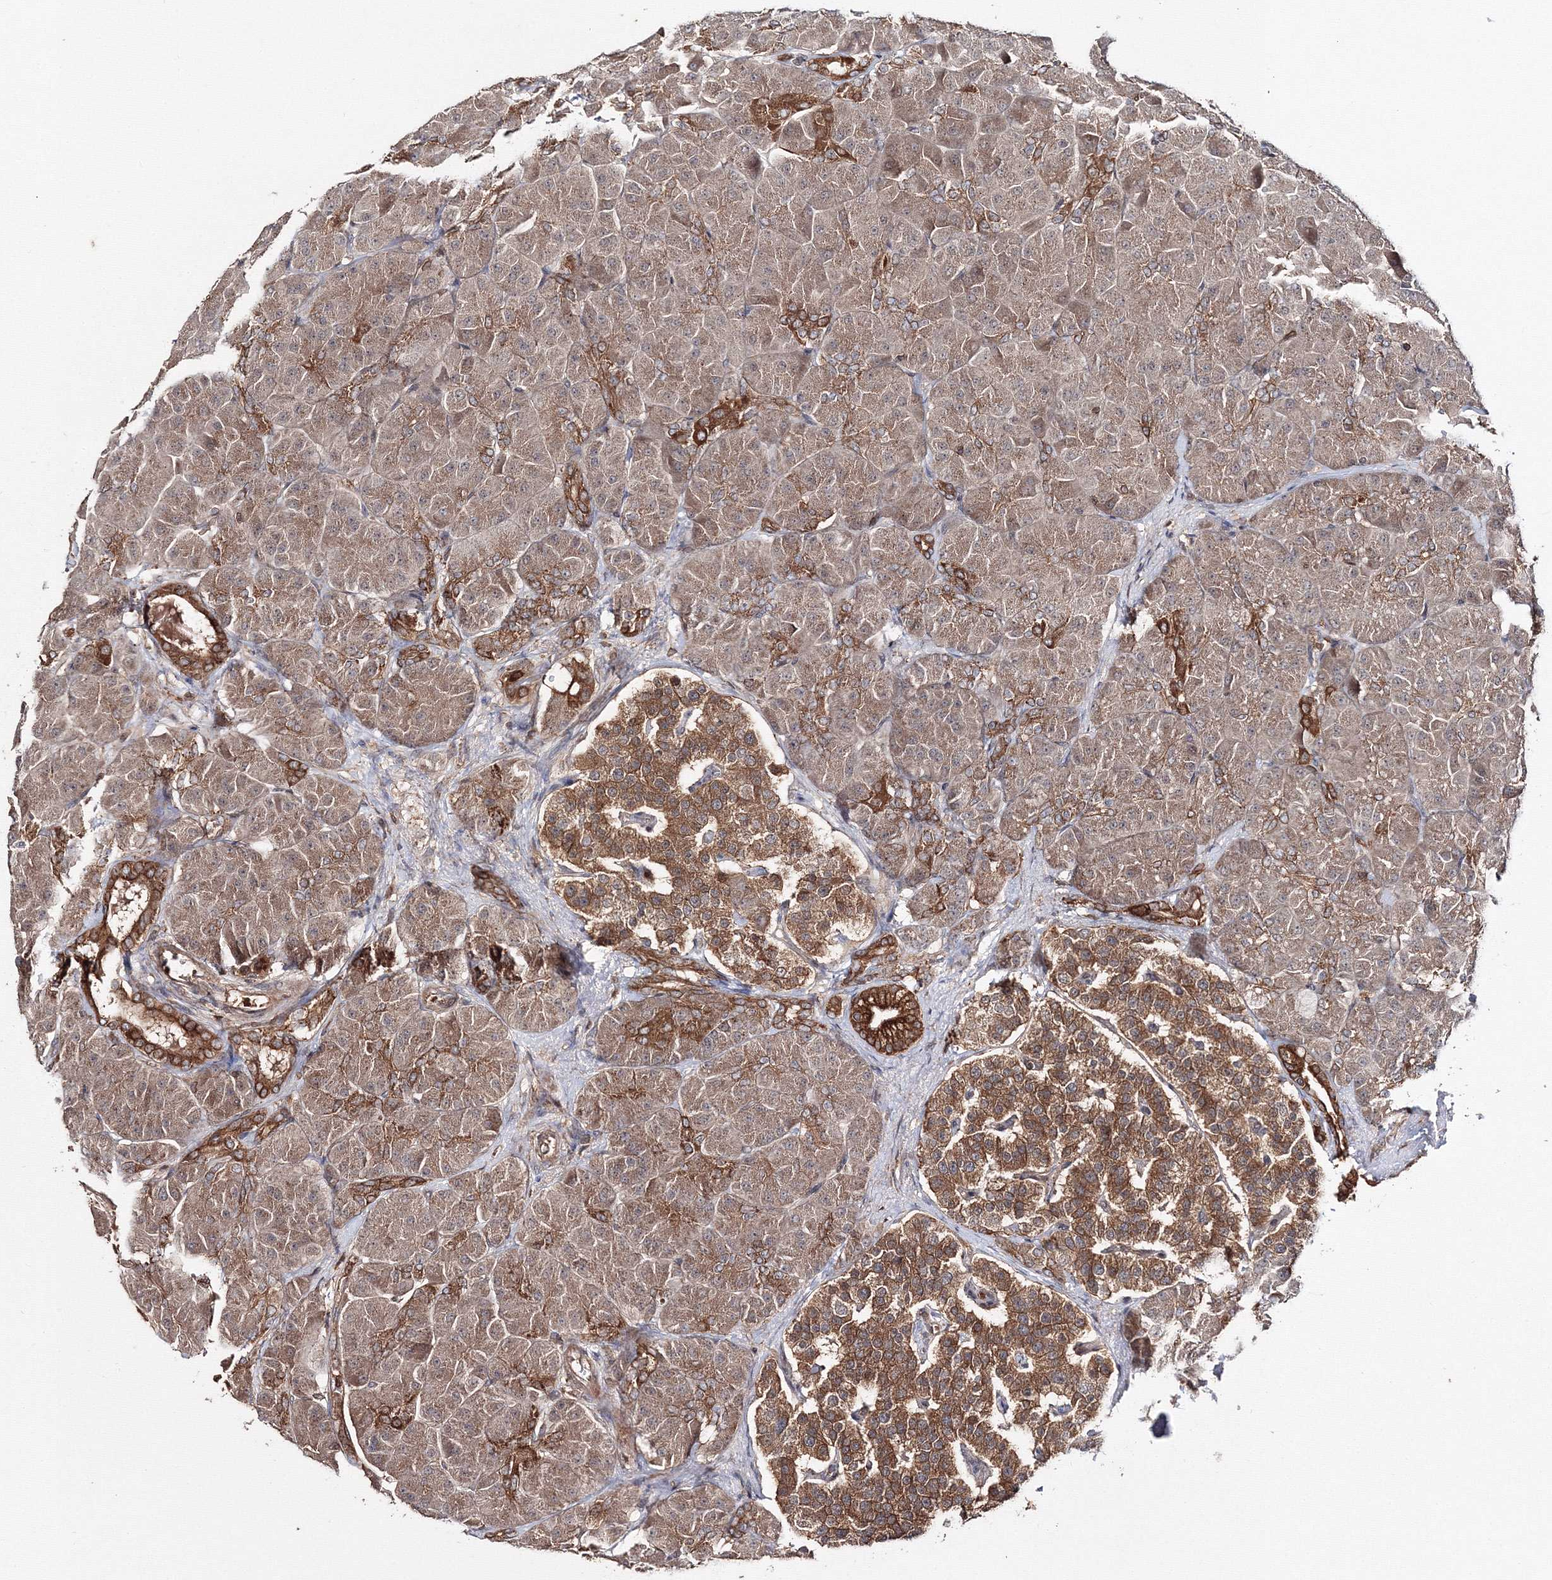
{"staining": {"intensity": "moderate", "quantity": ">75%", "location": "cytoplasmic/membranous"}, "tissue": "pancreas", "cell_type": "Exocrine glandular cells", "image_type": "normal", "snomed": [{"axis": "morphology", "description": "Normal tissue, NOS"}, {"axis": "topography", "description": "Pancreas"}], "caption": "This is a histology image of immunohistochemistry (IHC) staining of unremarkable pancreas, which shows moderate positivity in the cytoplasmic/membranous of exocrine glandular cells.", "gene": "DDO", "patient": {"sex": "male", "age": 66}}